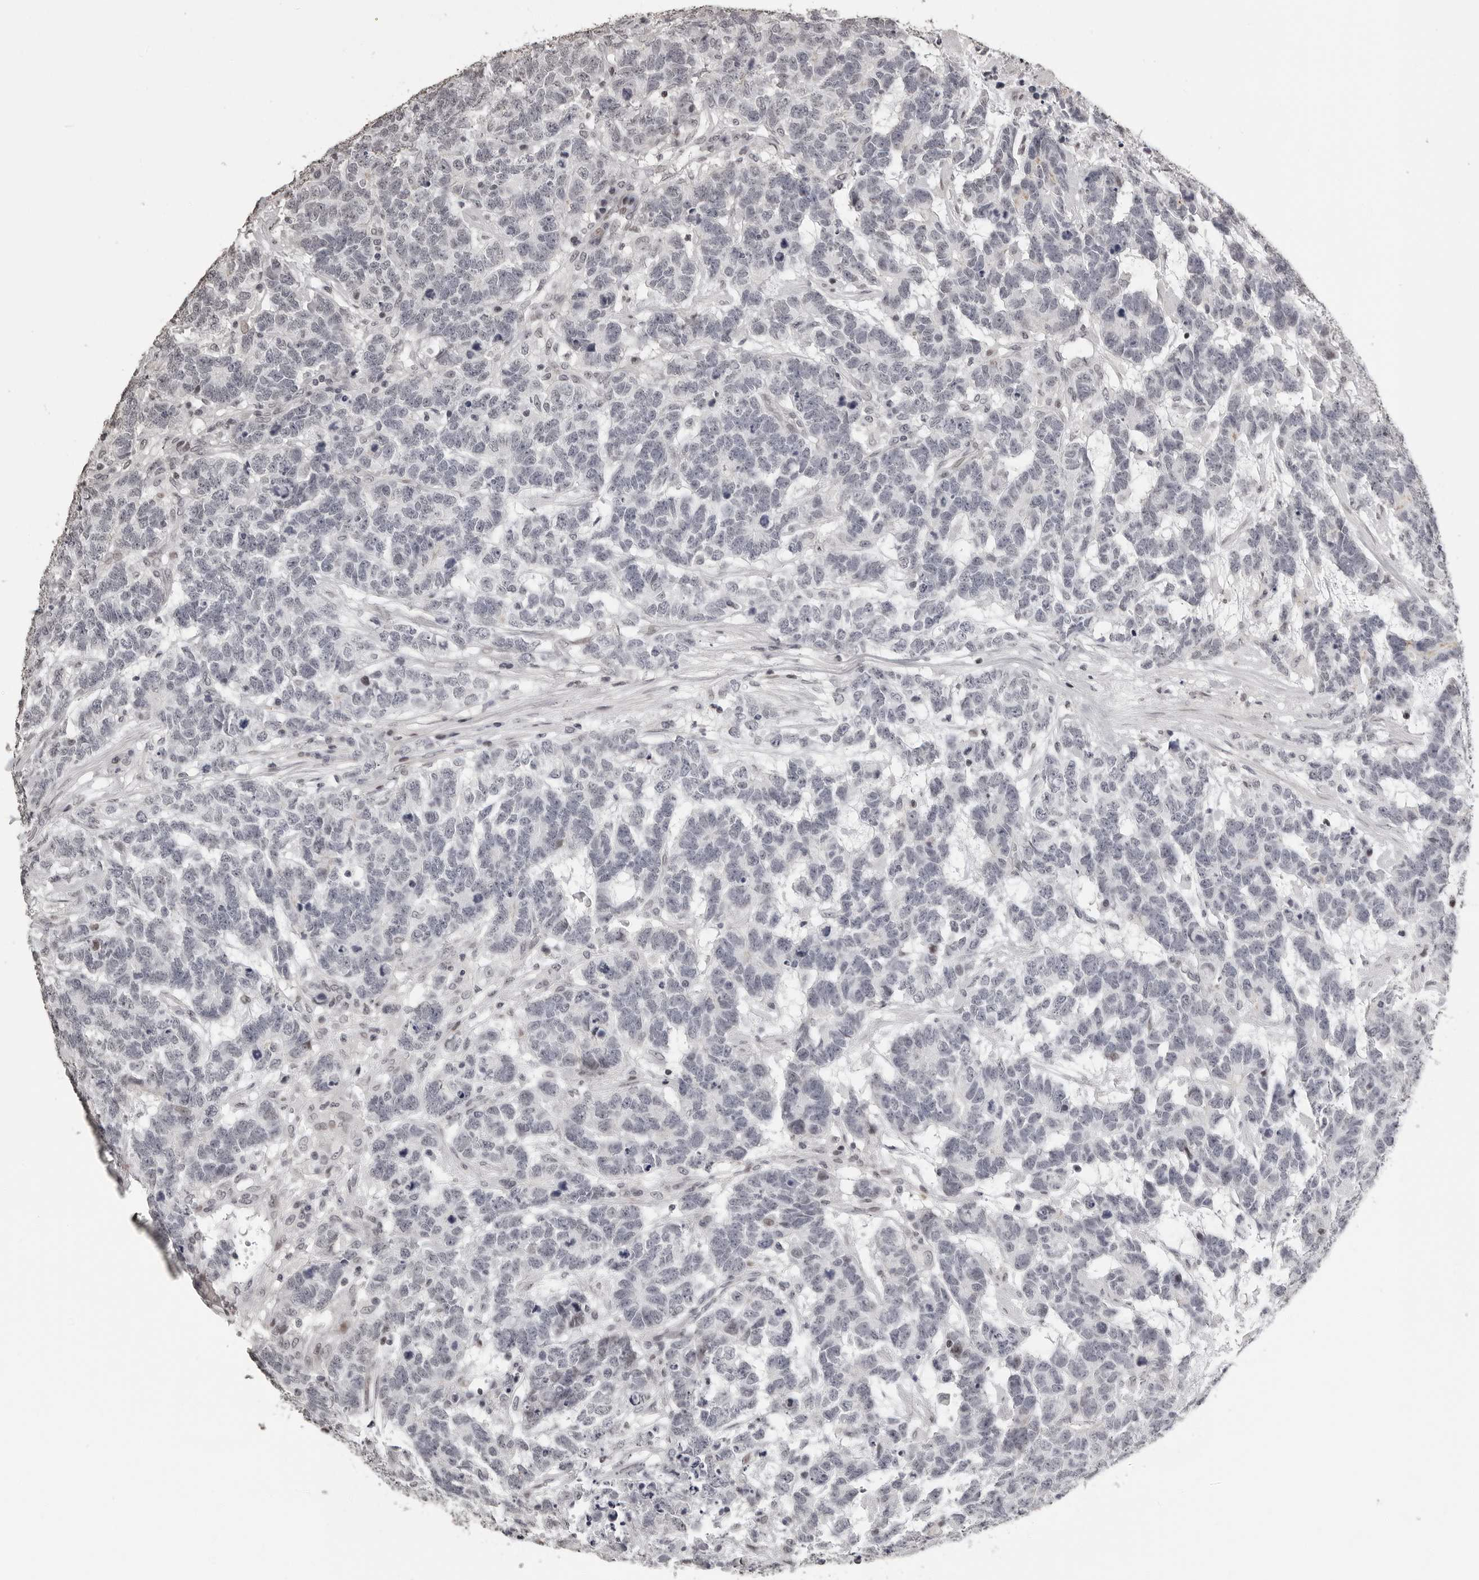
{"staining": {"intensity": "negative", "quantity": "none", "location": "none"}, "tissue": "testis cancer", "cell_type": "Tumor cells", "image_type": "cancer", "snomed": [{"axis": "morphology", "description": "Carcinoma, Embryonal, NOS"}, {"axis": "topography", "description": "Testis"}], "caption": "Tumor cells show no significant protein positivity in testis cancer.", "gene": "ORC1", "patient": {"sex": "male", "age": 26}}